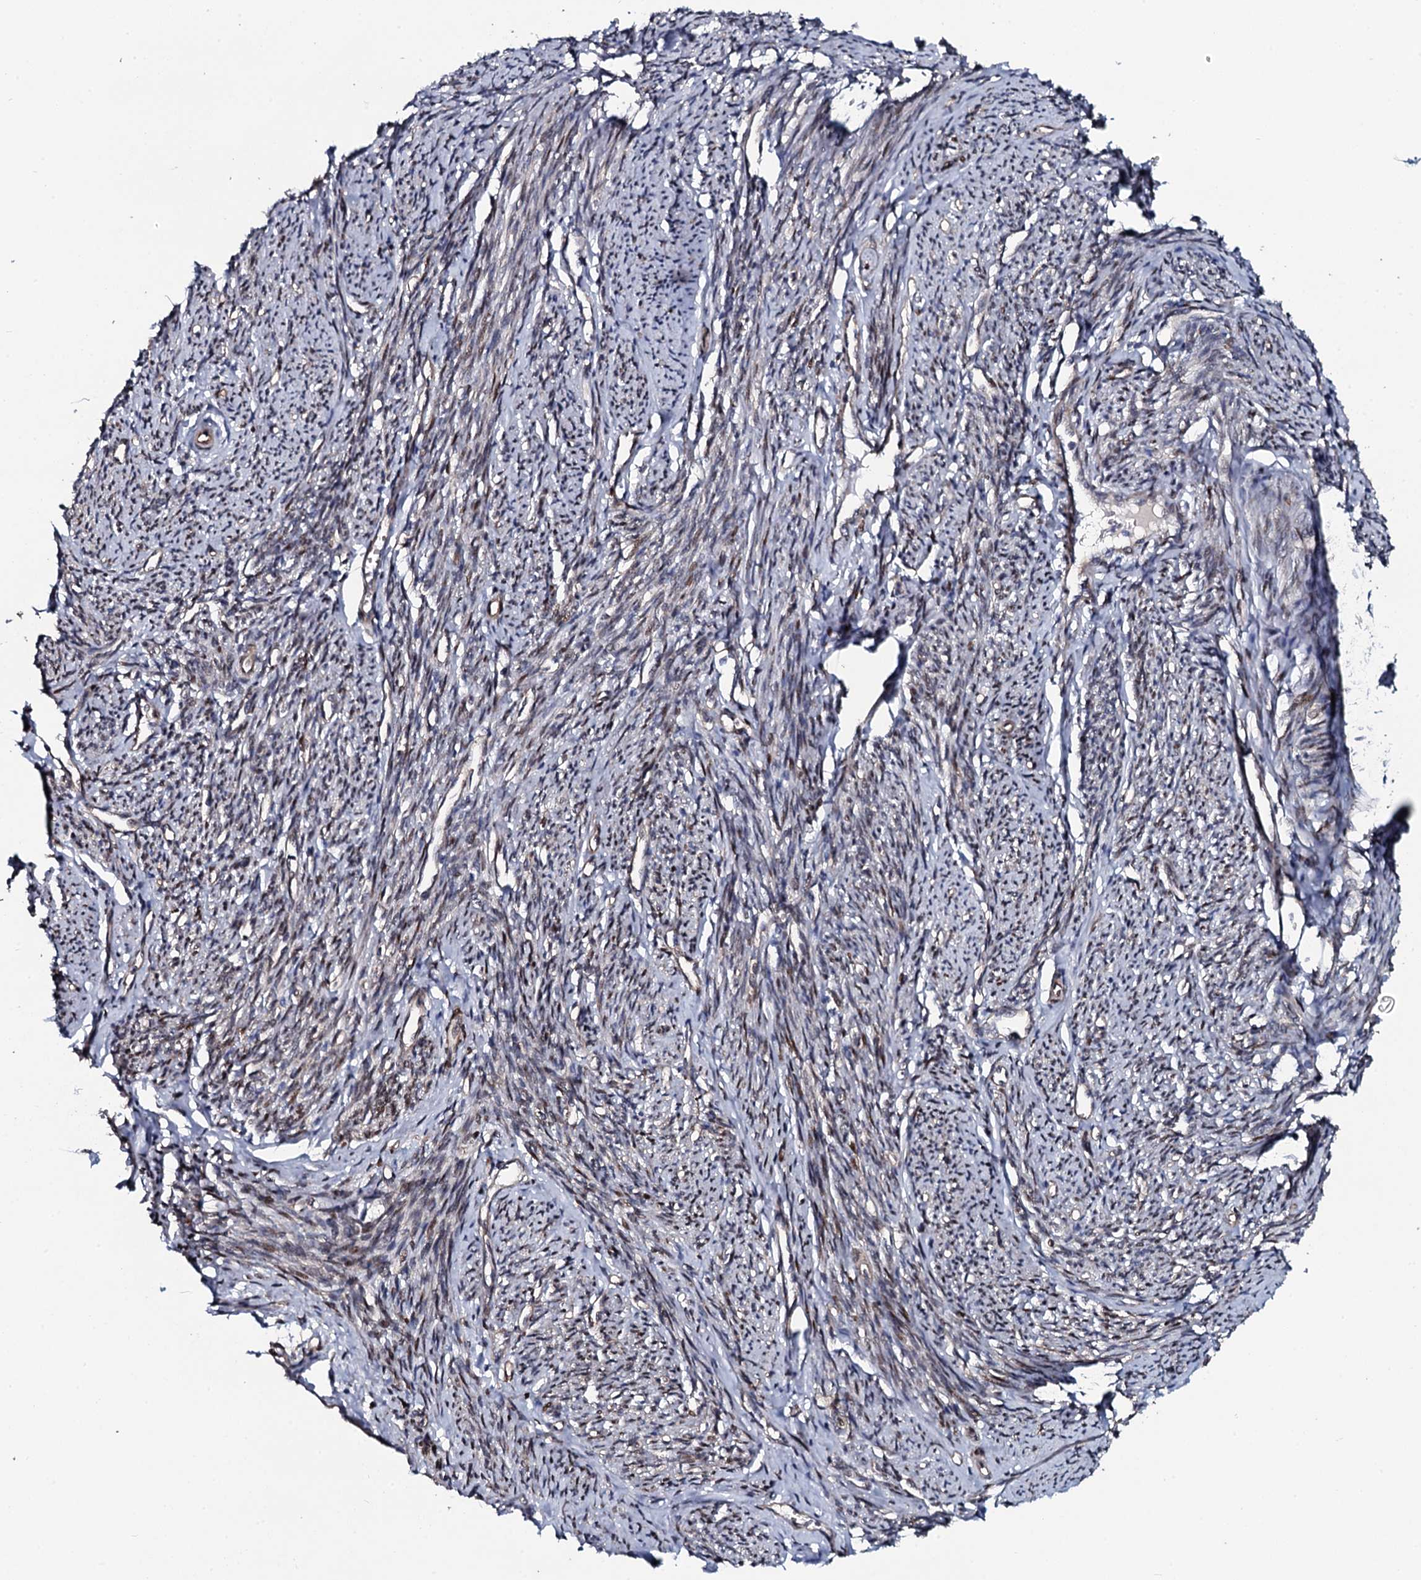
{"staining": {"intensity": "moderate", "quantity": "25%-75%", "location": "cytoplasmic/membranous,nuclear"}, "tissue": "smooth muscle", "cell_type": "Smooth muscle cells", "image_type": "normal", "snomed": [{"axis": "morphology", "description": "Normal tissue, NOS"}, {"axis": "topography", "description": "Smooth muscle"}, {"axis": "topography", "description": "Uterus"}], "caption": "DAB (3,3'-diaminobenzidine) immunohistochemical staining of normal human smooth muscle demonstrates moderate cytoplasmic/membranous,nuclear protein expression in about 25%-75% of smooth muscle cells.", "gene": "KCTD4", "patient": {"sex": "female", "age": 59}}